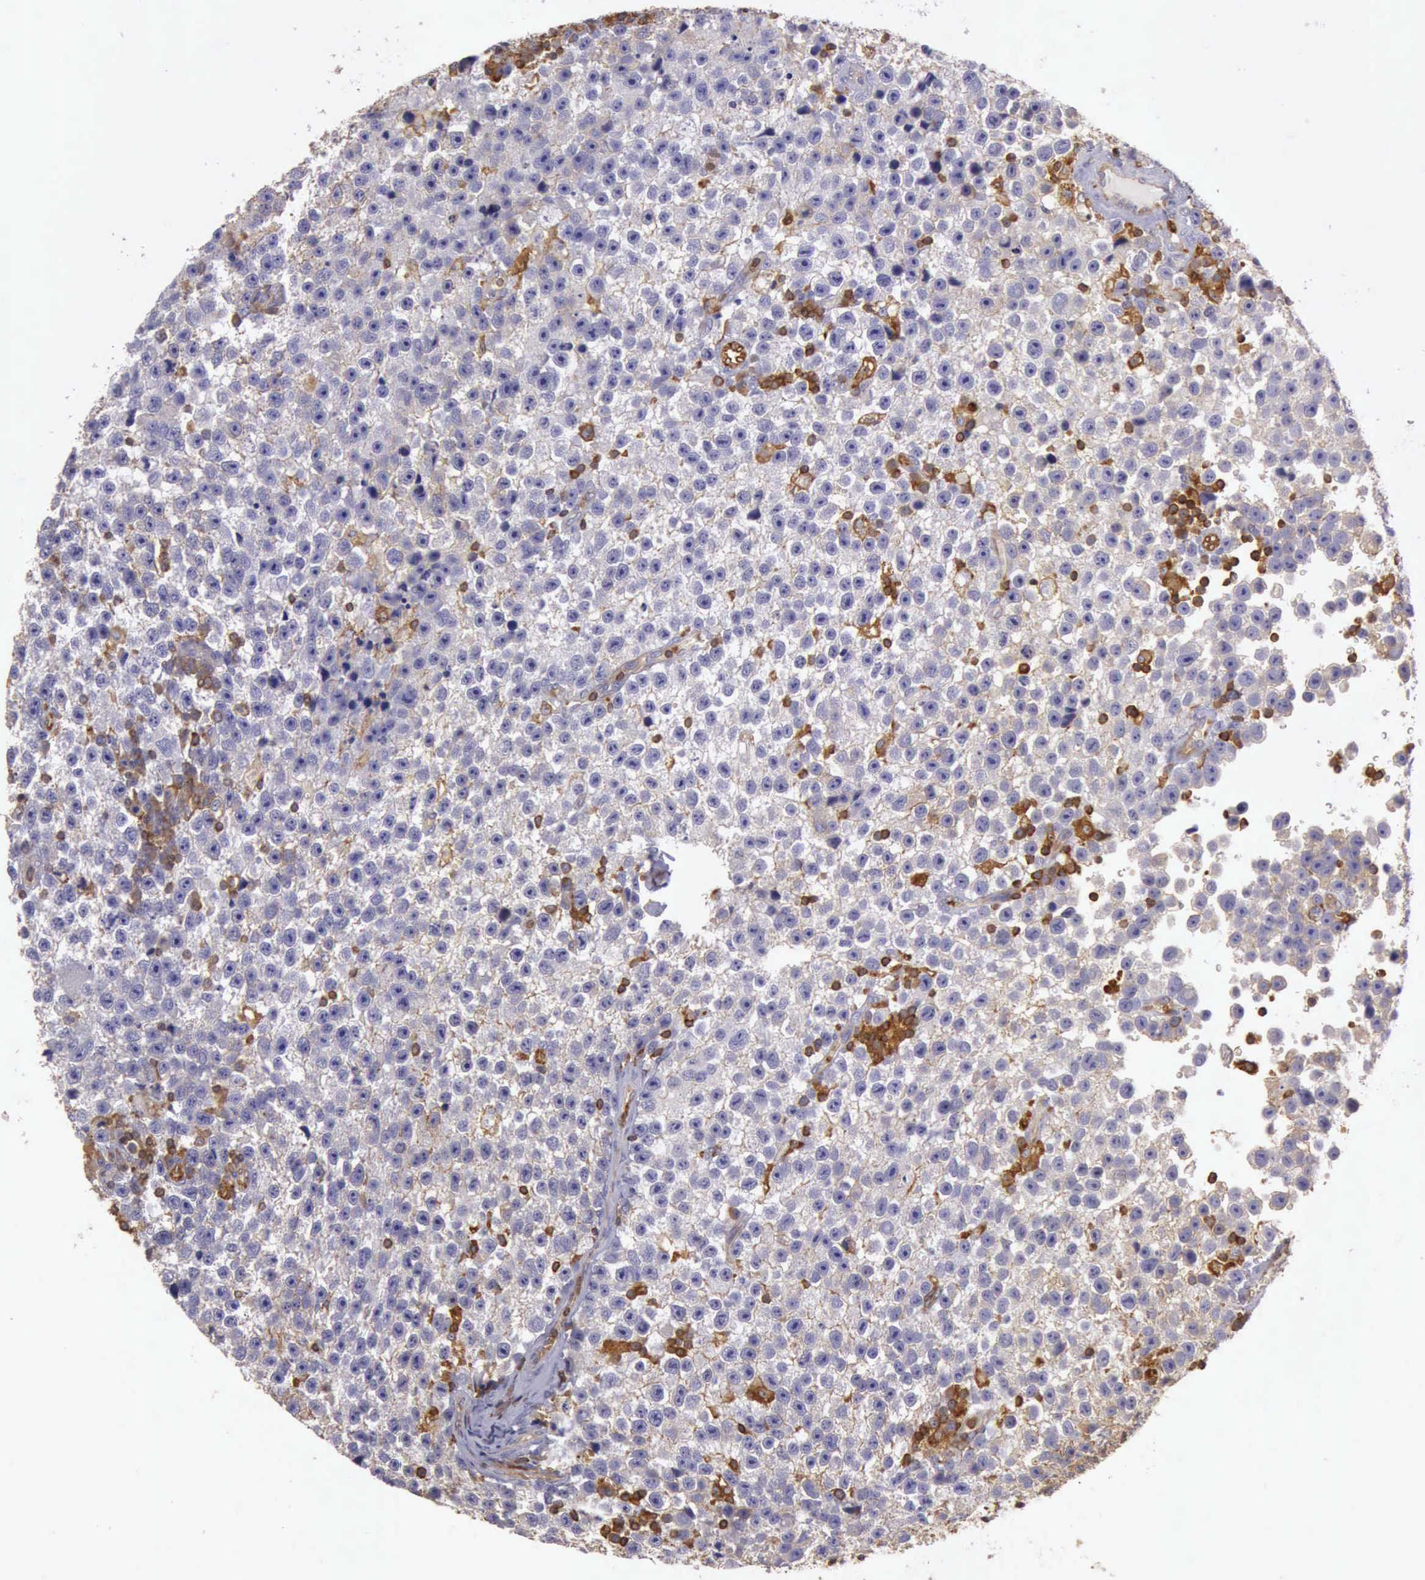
{"staining": {"intensity": "weak", "quantity": "25%-75%", "location": "cytoplasmic/membranous"}, "tissue": "testis cancer", "cell_type": "Tumor cells", "image_type": "cancer", "snomed": [{"axis": "morphology", "description": "Seminoma, NOS"}, {"axis": "topography", "description": "Testis"}], "caption": "Testis seminoma stained with DAB IHC displays low levels of weak cytoplasmic/membranous staining in about 25%-75% of tumor cells. Ihc stains the protein in brown and the nuclei are stained blue.", "gene": "ARHGAP4", "patient": {"sex": "male", "age": 33}}